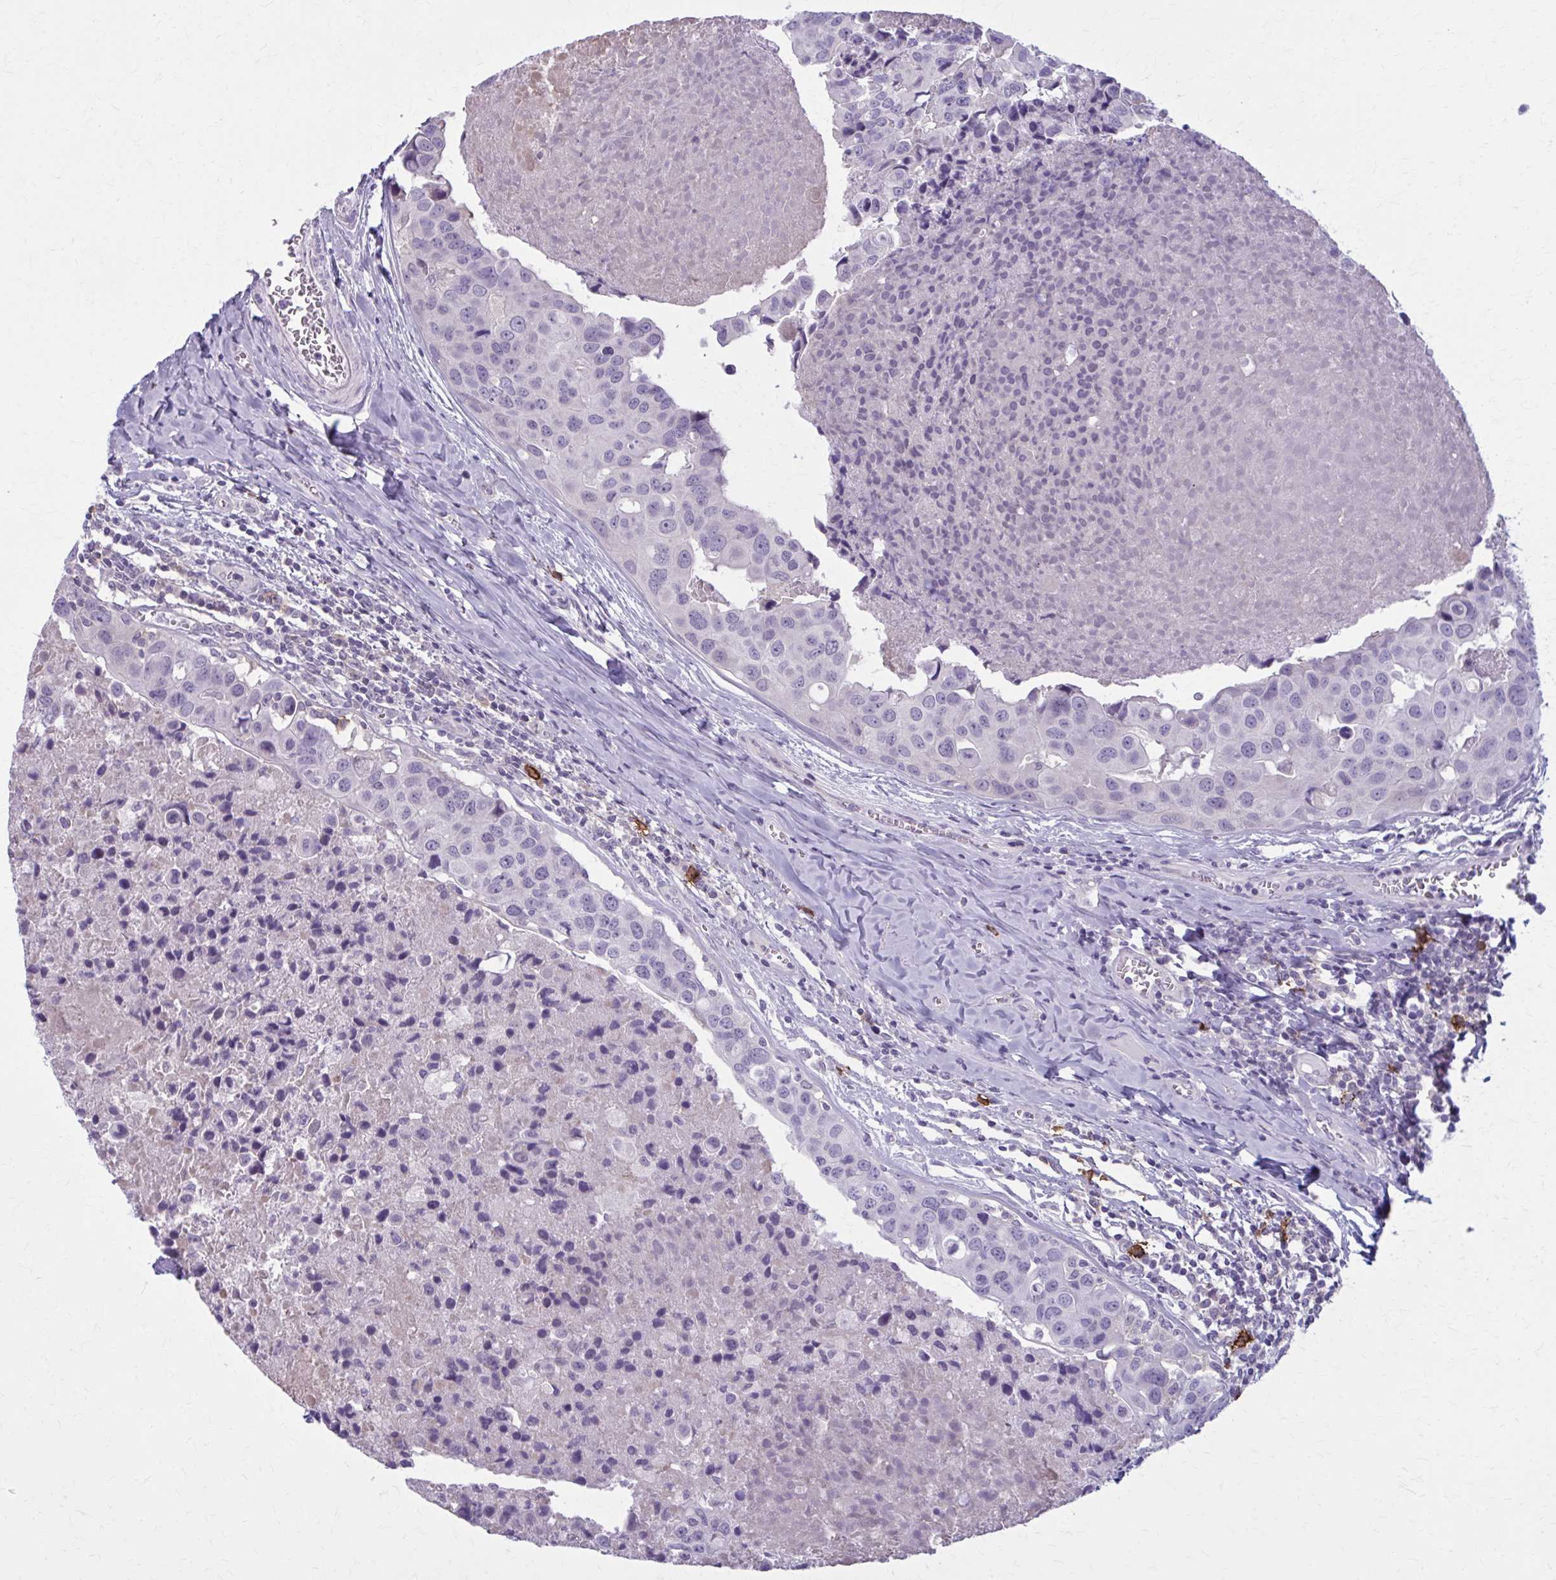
{"staining": {"intensity": "negative", "quantity": "none", "location": "none"}, "tissue": "breast cancer", "cell_type": "Tumor cells", "image_type": "cancer", "snomed": [{"axis": "morphology", "description": "Duct carcinoma"}, {"axis": "topography", "description": "Breast"}], "caption": "Tumor cells show no significant expression in breast cancer (invasive ductal carcinoma).", "gene": "CD38", "patient": {"sex": "female", "age": 24}}